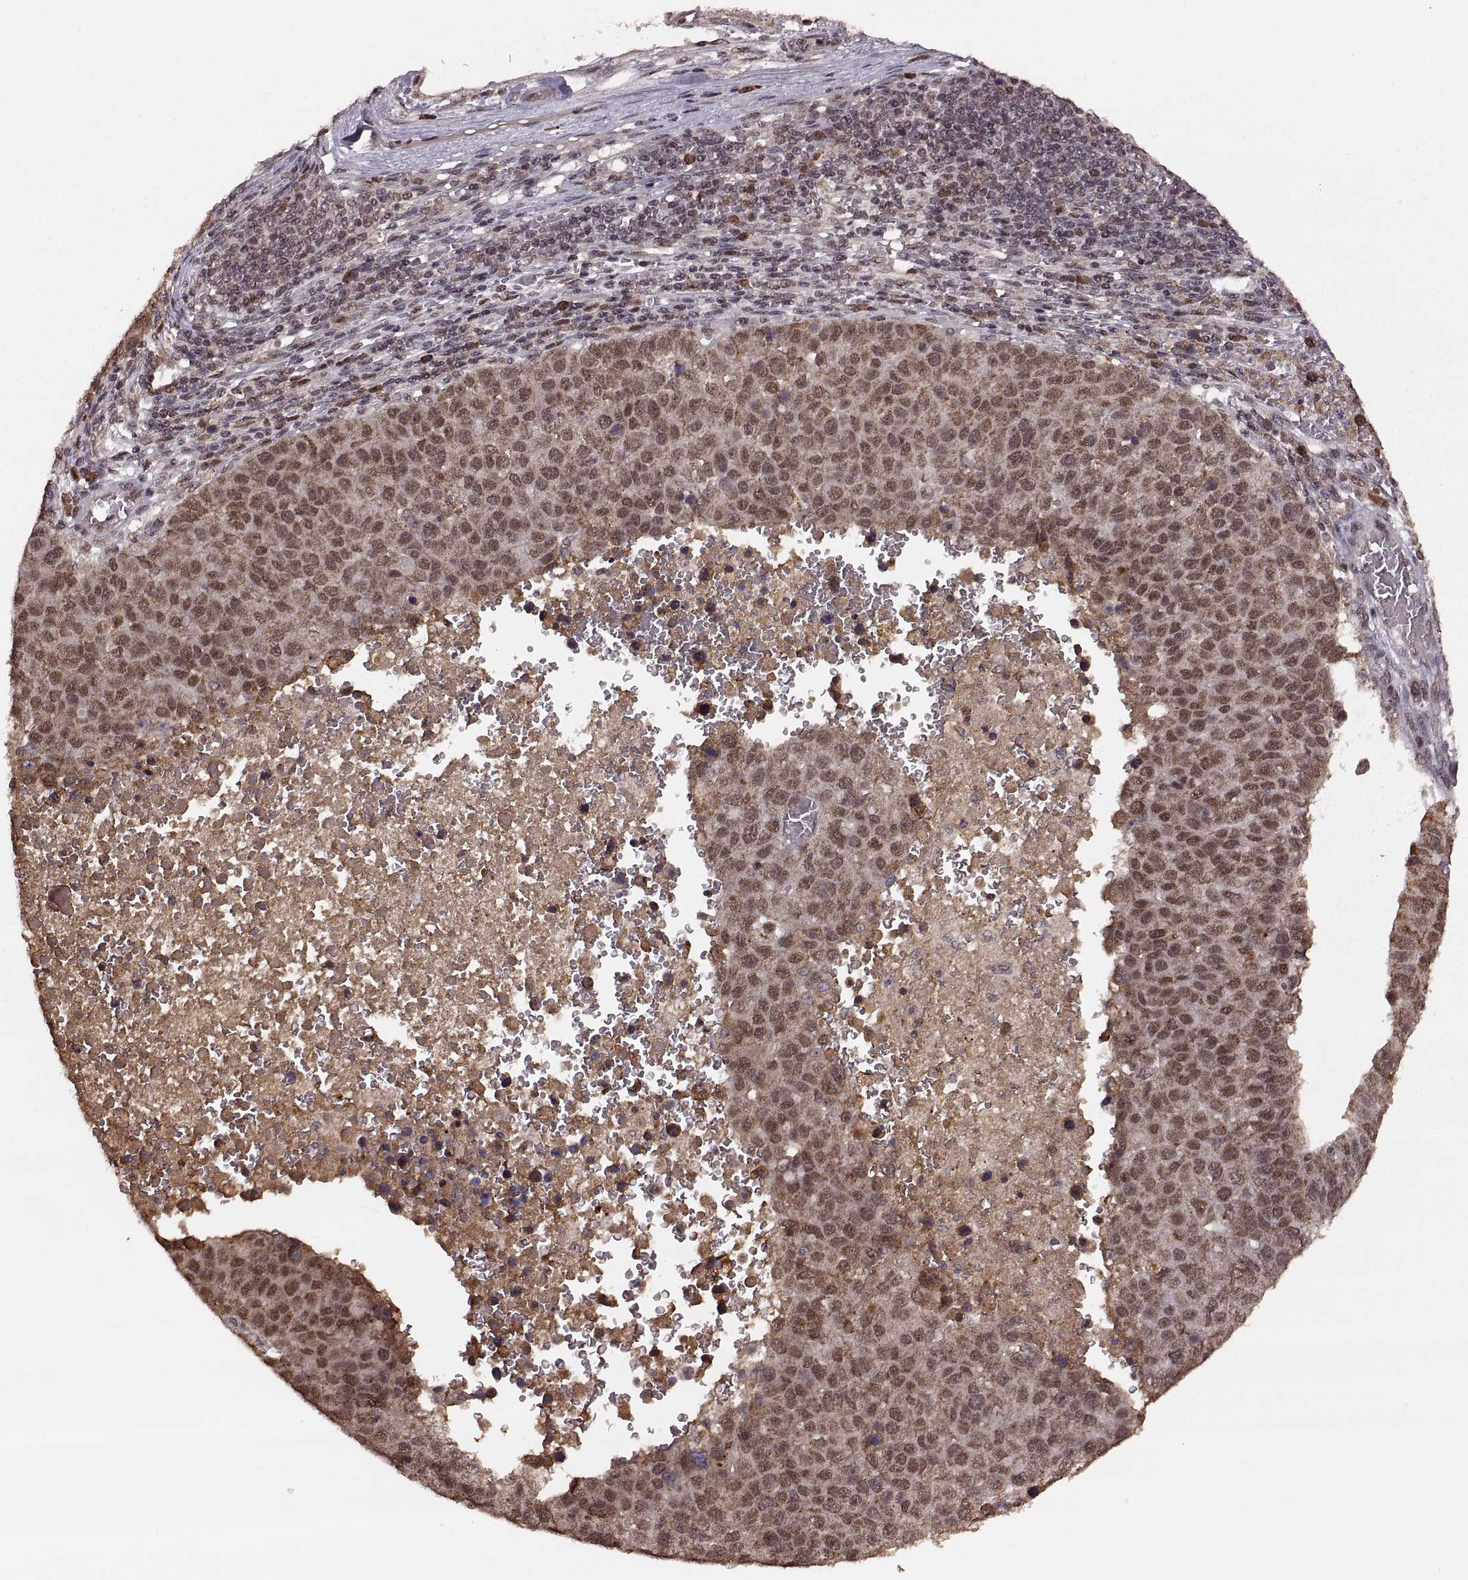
{"staining": {"intensity": "weak", "quantity": ">75%", "location": "cytoplasmic/membranous,nuclear"}, "tissue": "pancreatic cancer", "cell_type": "Tumor cells", "image_type": "cancer", "snomed": [{"axis": "morphology", "description": "Adenocarcinoma, NOS"}, {"axis": "topography", "description": "Pancreas"}], "caption": "Pancreatic cancer stained with a protein marker reveals weak staining in tumor cells.", "gene": "RFT1", "patient": {"sex": "female", "age": 61}}